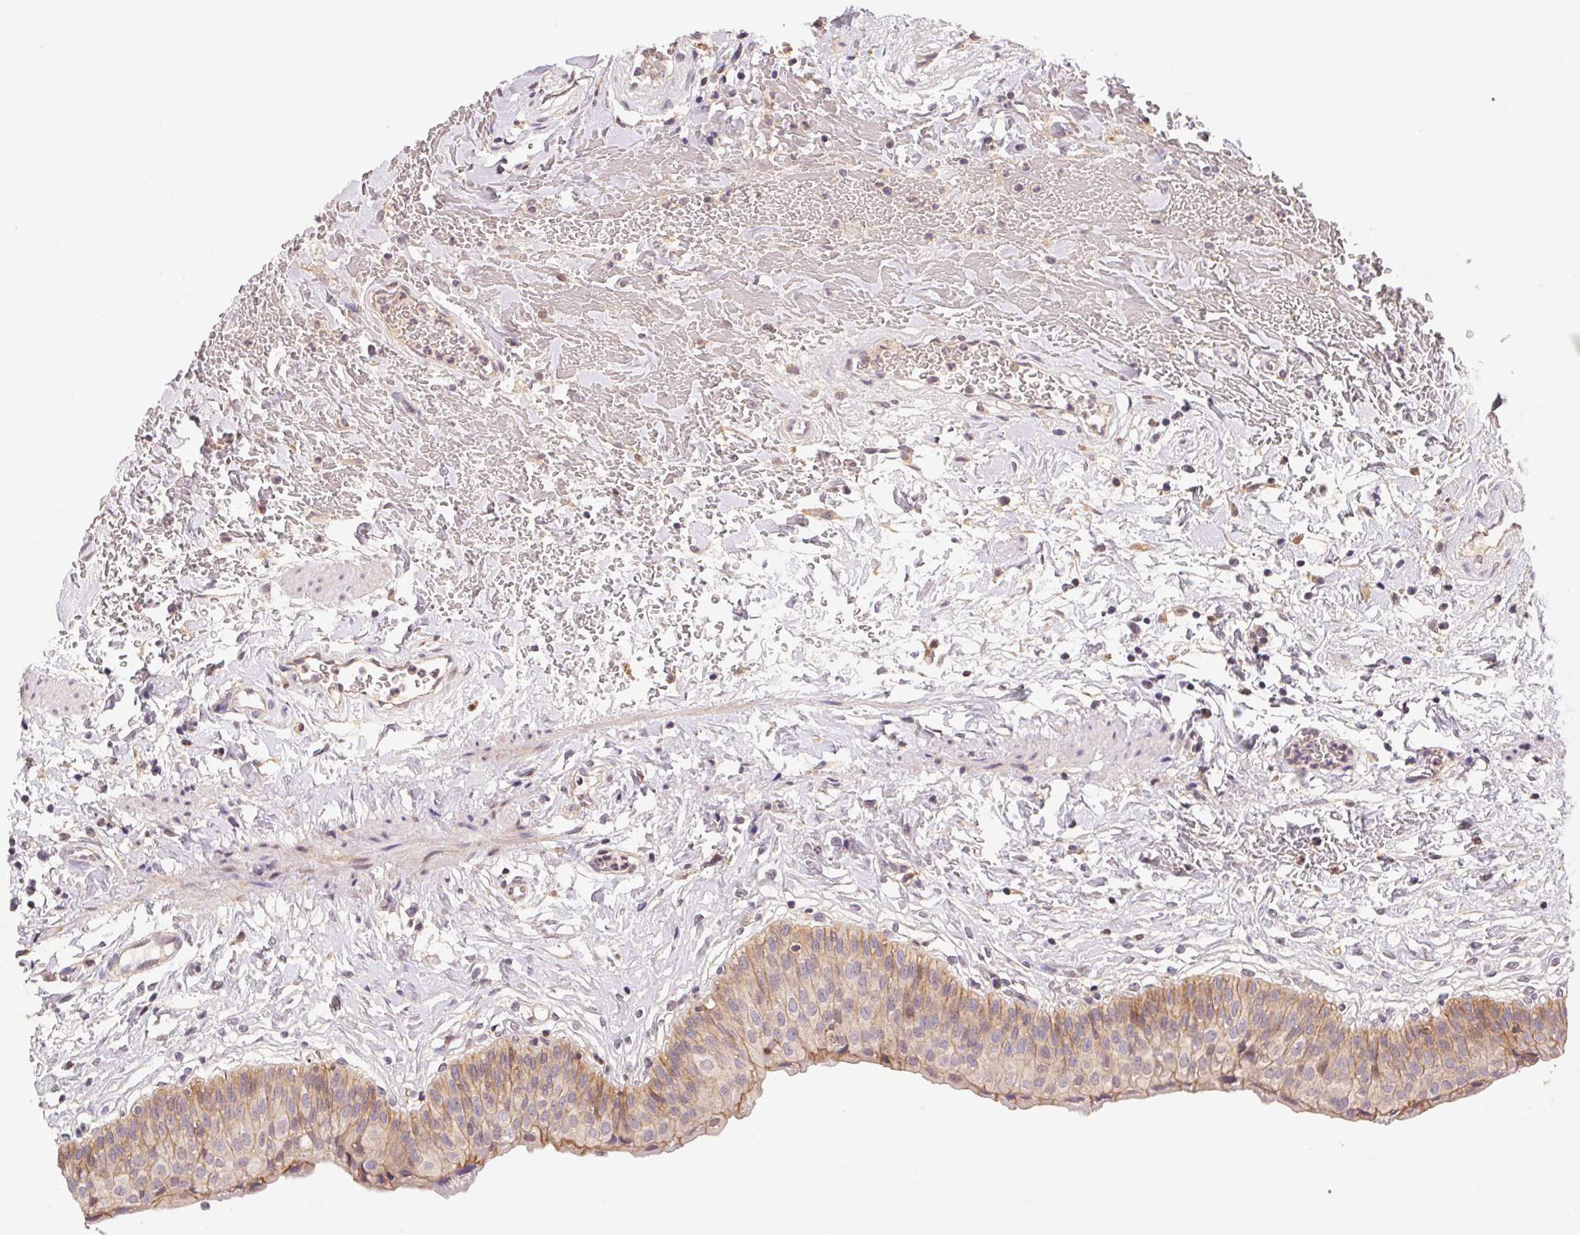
{"staining": {"intensity": "moderate", "quantity": "25%-75%", "location": "cytoplasmic/membranous"}, "tissue": "urinary bladder", "cell_type": "Urothelial cells", "image_type": "normal", "snomed": [{"axis": "morphology", "description": "Normal tissue, NOS"}, {"axis": "topography", "description": "Urinary bladder"}], "caption": "The micrograph reveals a brown stain indicating the presence of a protein in the cytoplasmic/membranous of urothelial cells in urinary bladder.", "gene": "SLC52A2", "patient": {"sex": "male", "age": 55}}